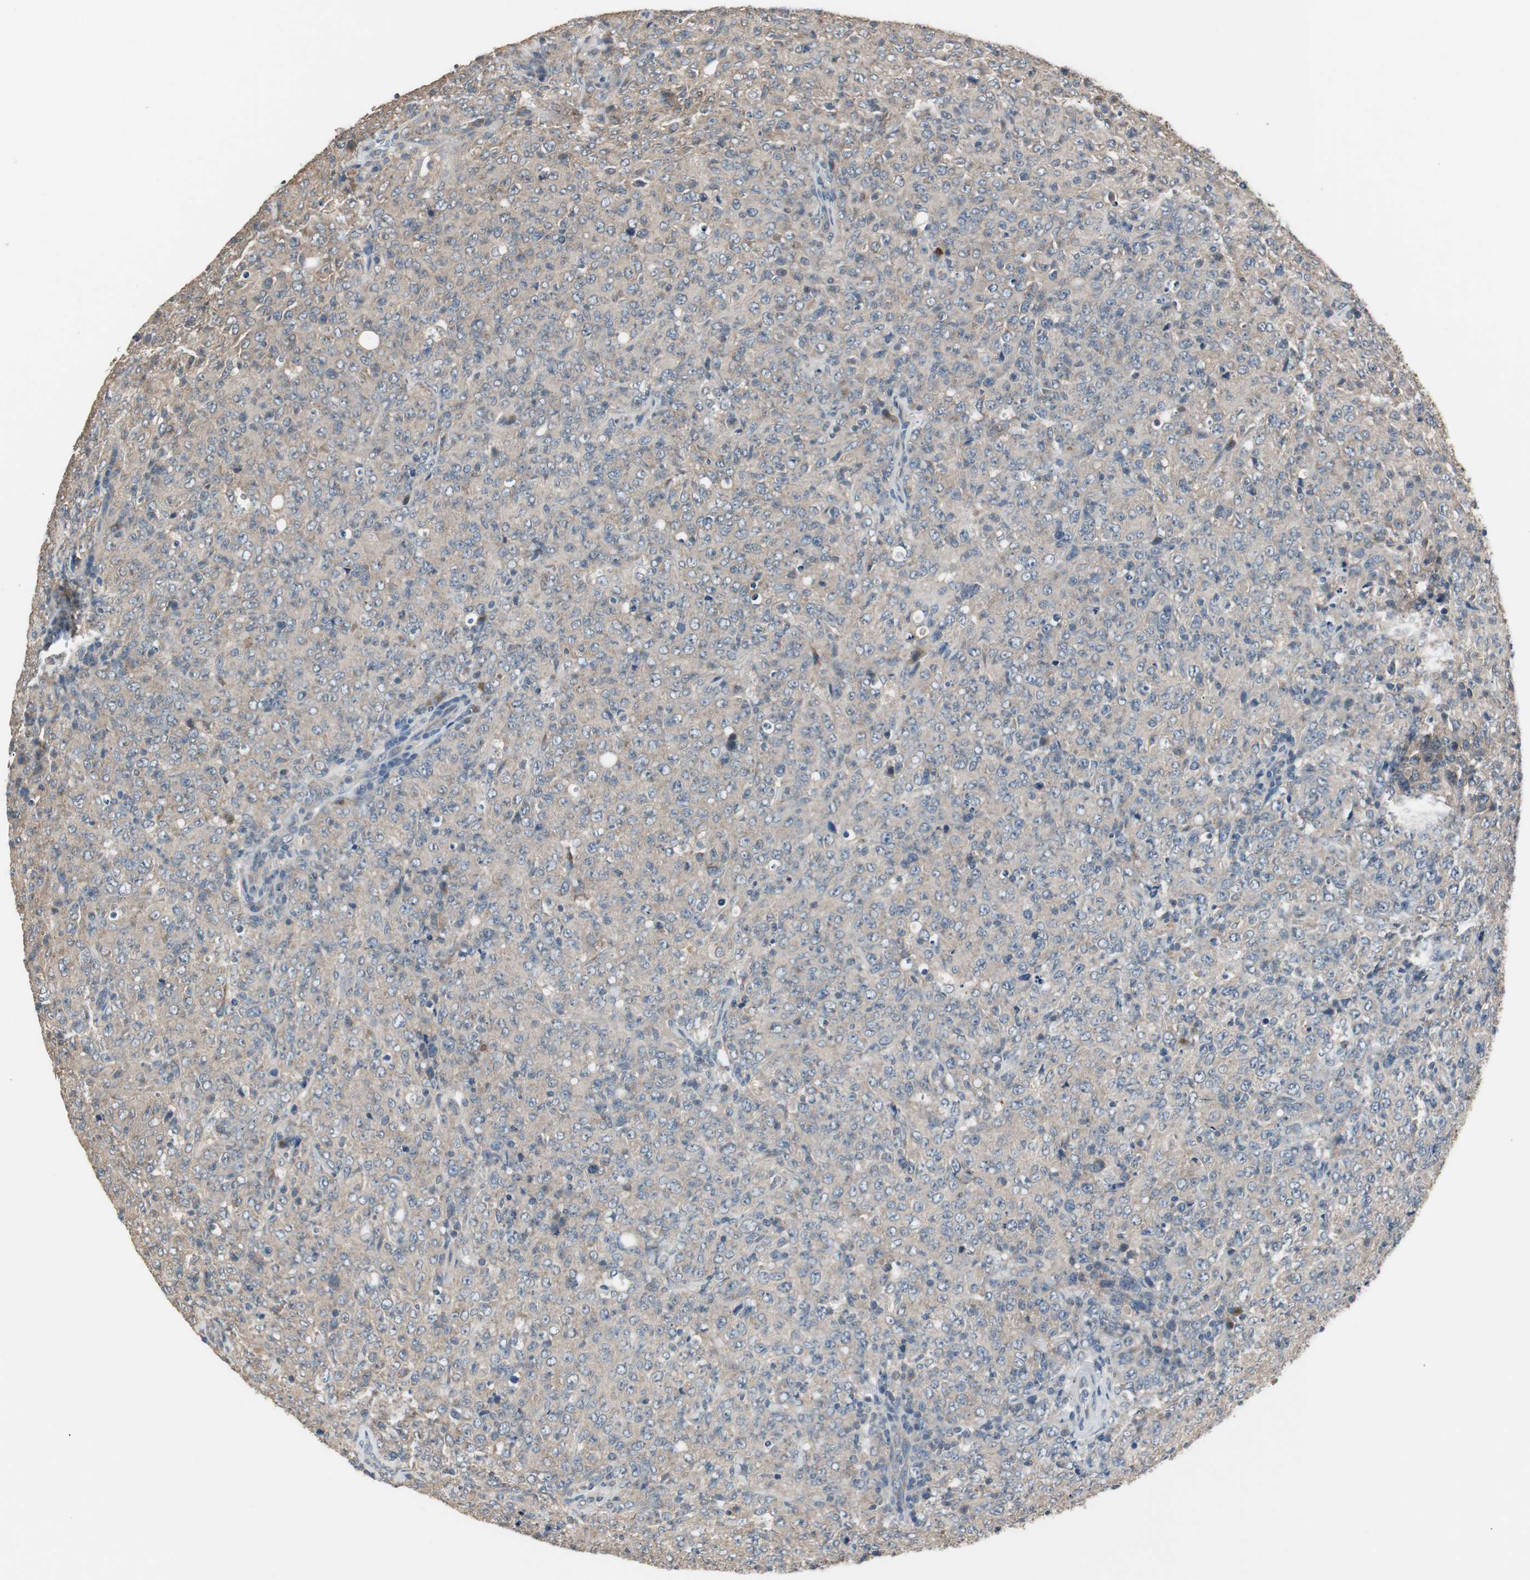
{"staining": {"intensity": "weak", "quantity": "<25%", "location": "cytoplasmic/membranous"}, "tissue": "lymphoma", "cell_type": "Tumor cells", "image_type": "cancer", "snomed": [{"axis": "morphology", "description": "Malignant lymphoma, non-Hodgkin's type, High grade"}, {"axis": "topography", "description": "Tonsil"}], "caption": "This is a photomicrograph of immunohistochemistry (IHC) staining of malignant lymphoma, non-Hodgkin's type (high-grade), which shows no positivity in tumor cells.", "gene": "PTPRN2", "patient": {"sex": "female", "age": 36}}